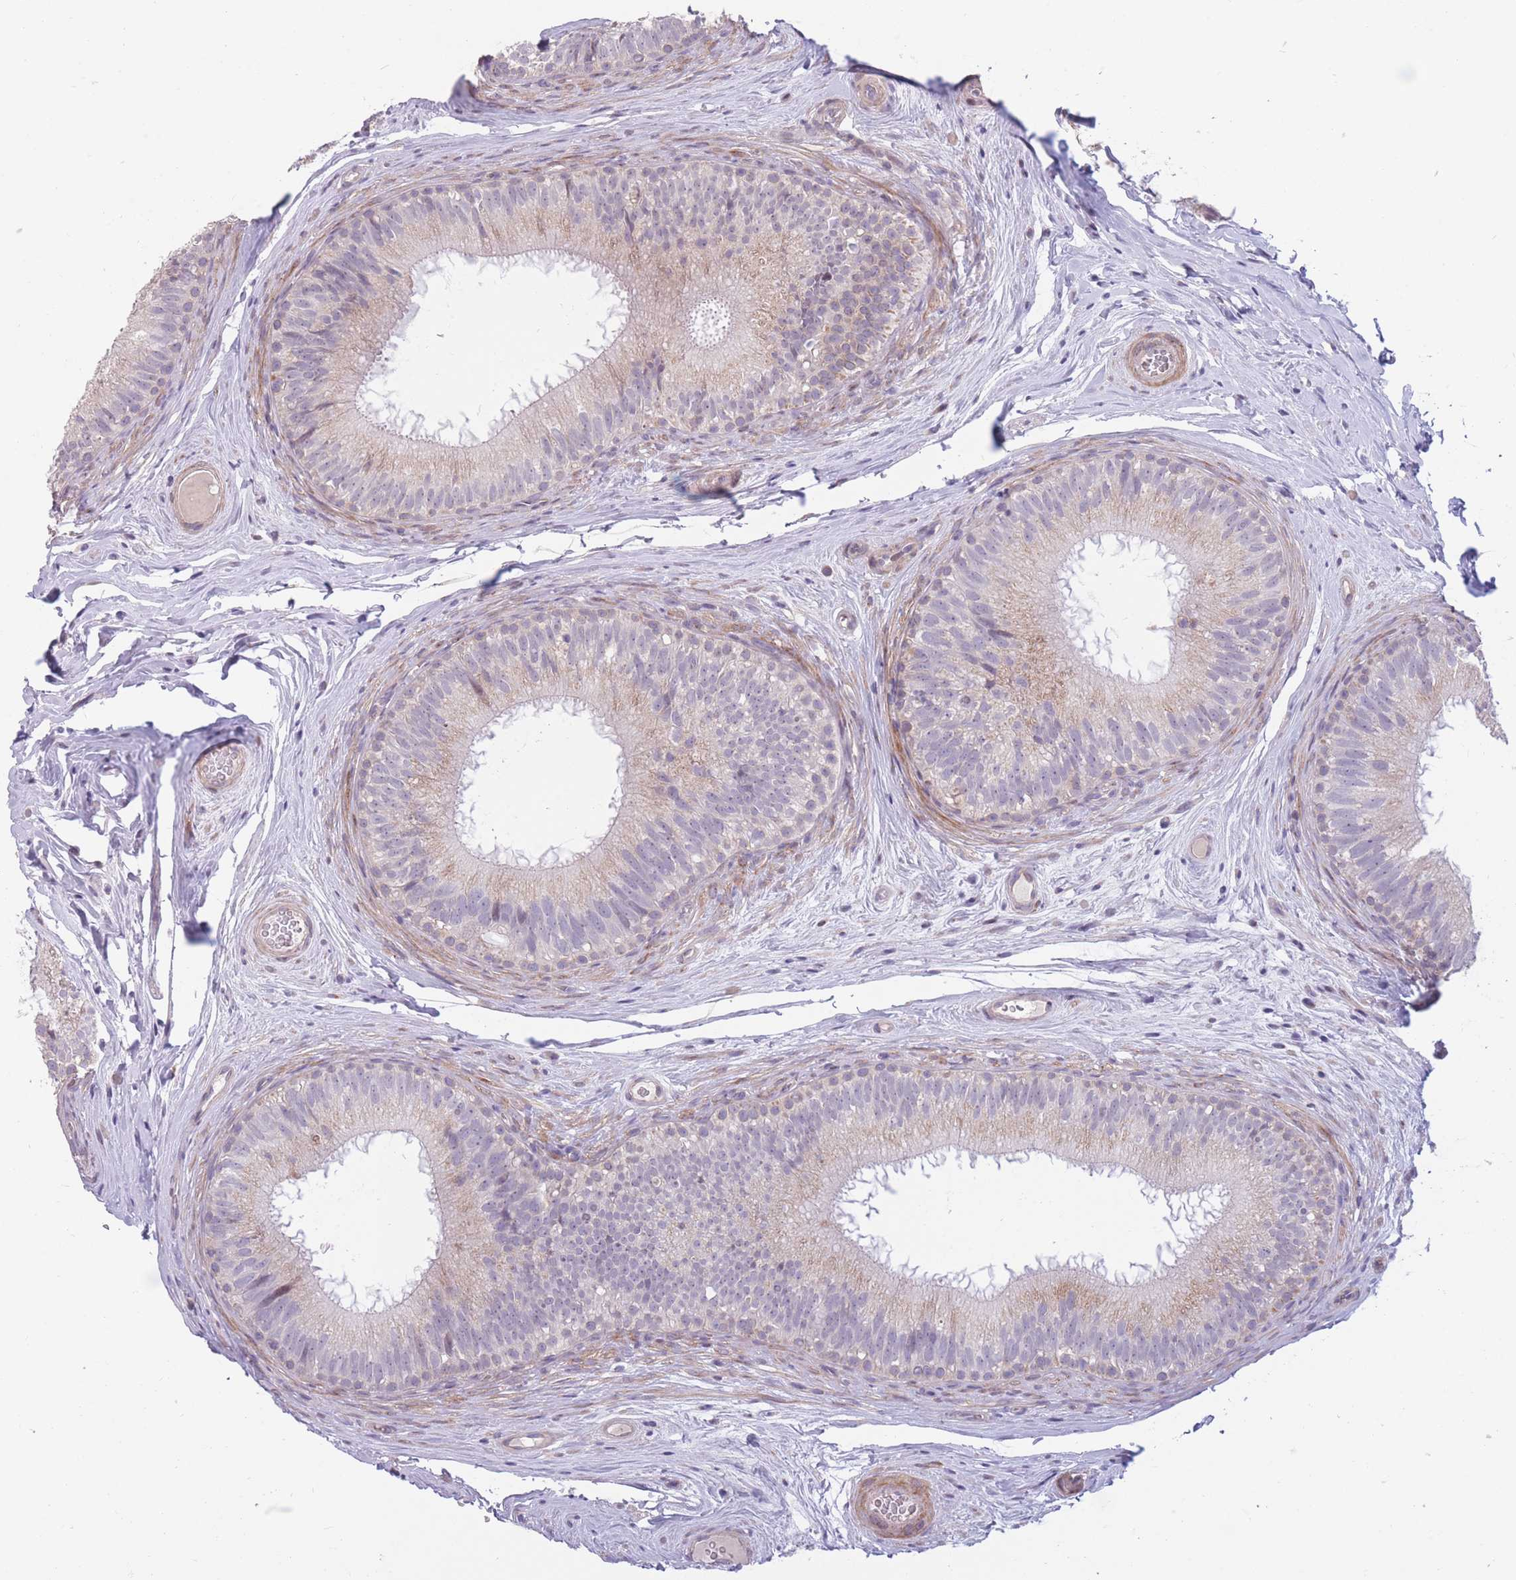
{"staining": {"intensity": "weak", "quantity": "25%-75%", "location": "cytoplasmic/membranous"}, "tissue": "epididymis", "cell_type": "Glandular cells", "image_type": "normal", "snomed": [{"axis": "morphology", "description": "Normal tissue, NOS"}, {"axis": "topography", "description": "Epididymis"}], "caption": "Glandular cells display weak cytoplasmic/membranous staining in approximately 25%-75% of cells in benign epididymis. Nuclei are stained in blue.", "gene": "CCNQ", "patient": {"sex": "male", "age": 34}}